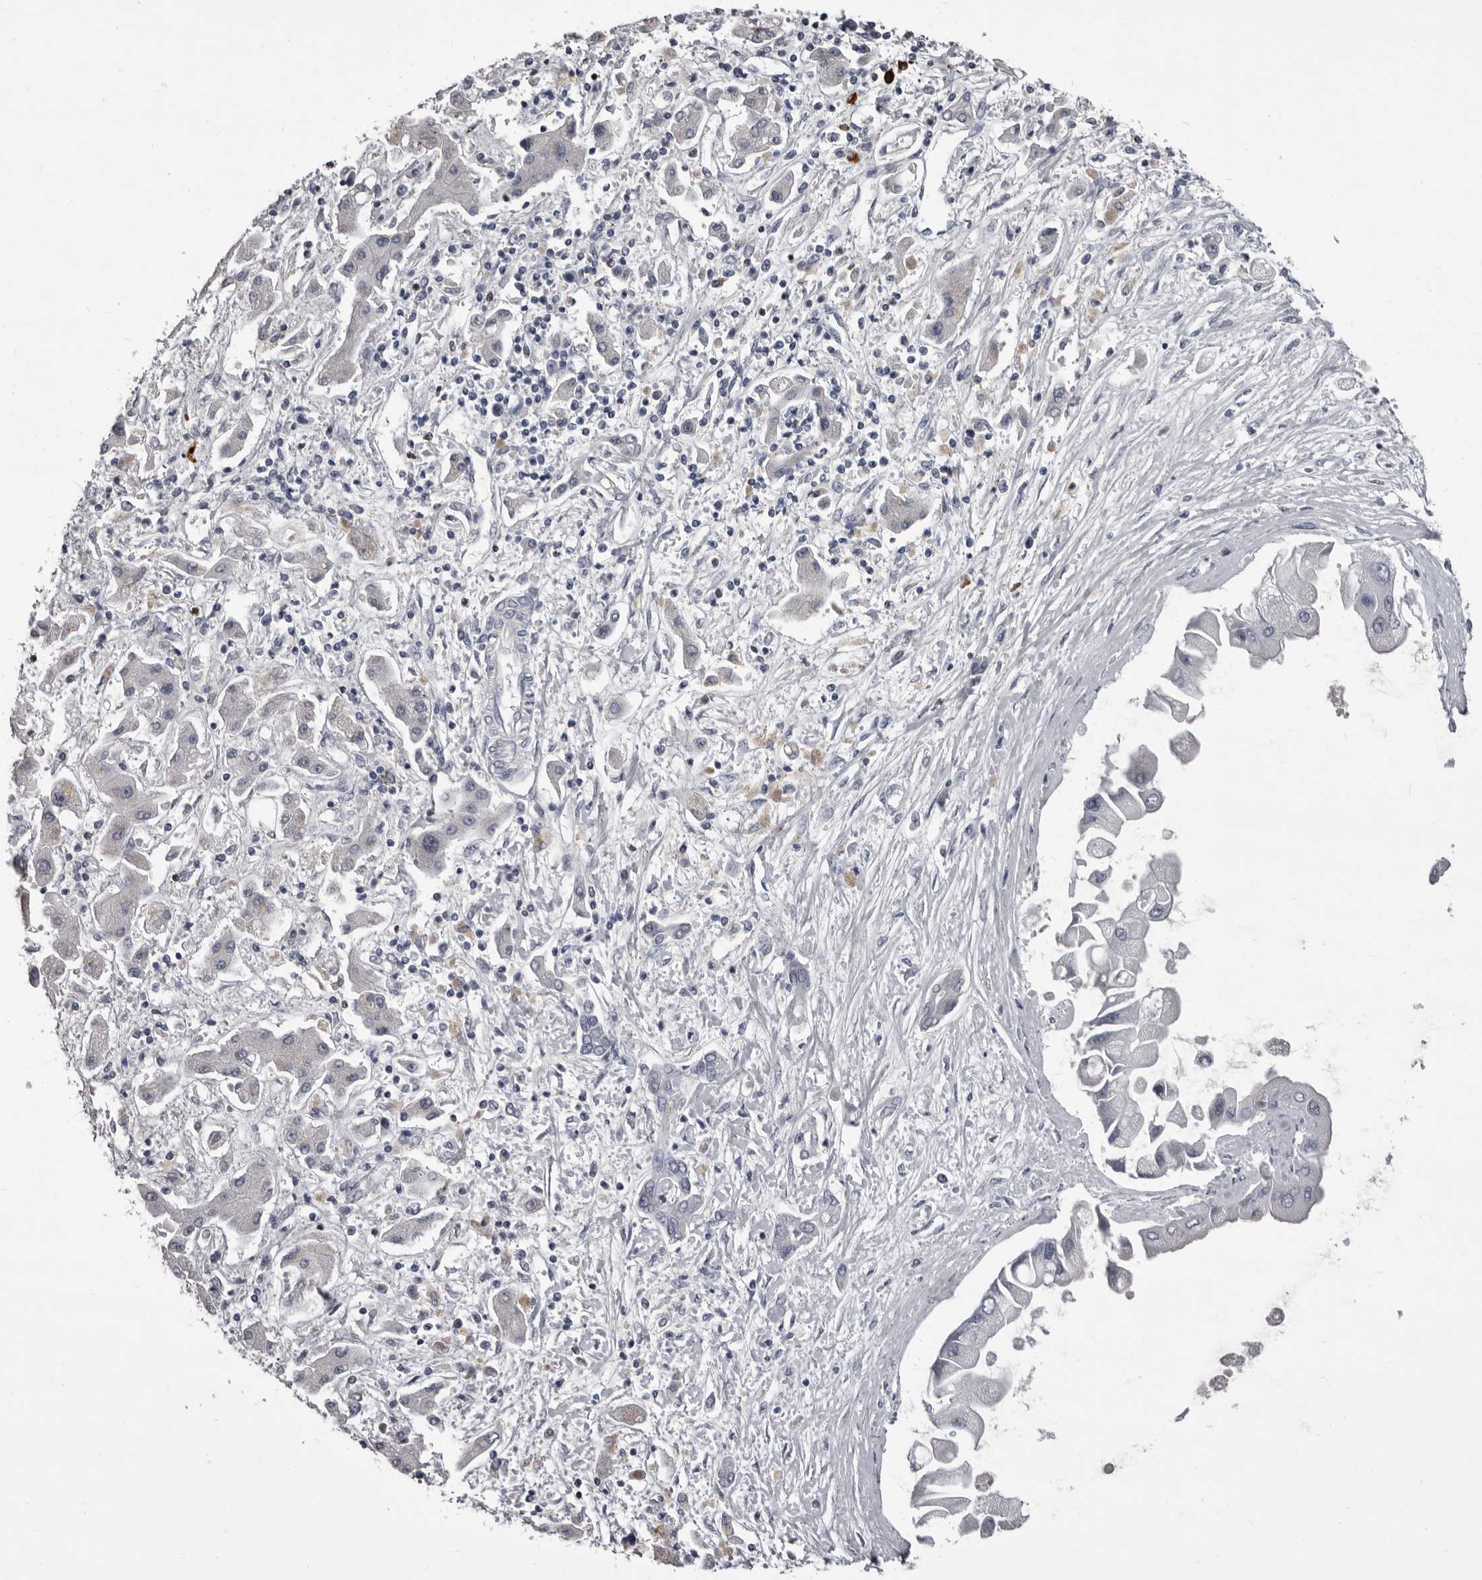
{"staining": {"intensity": "negative", "quantity": "none", "location": "none"}, "tissue": "liver cancer", "cell_type": "Tumor cells", "image_type": "cancer", "snomed": [{"axis": "morphology", "description": "Cholangiocarcinoma"}, {"axis": "topography", "description": "Liver"}], "caption": "Immunohistochemistry histopathology image of human cholangiocarcinoma (liver) stained for a protein (brown), which shows no expression in tumor cells.", "gene": "GZMH", "patient": {"sex": "male", "age": 50}}